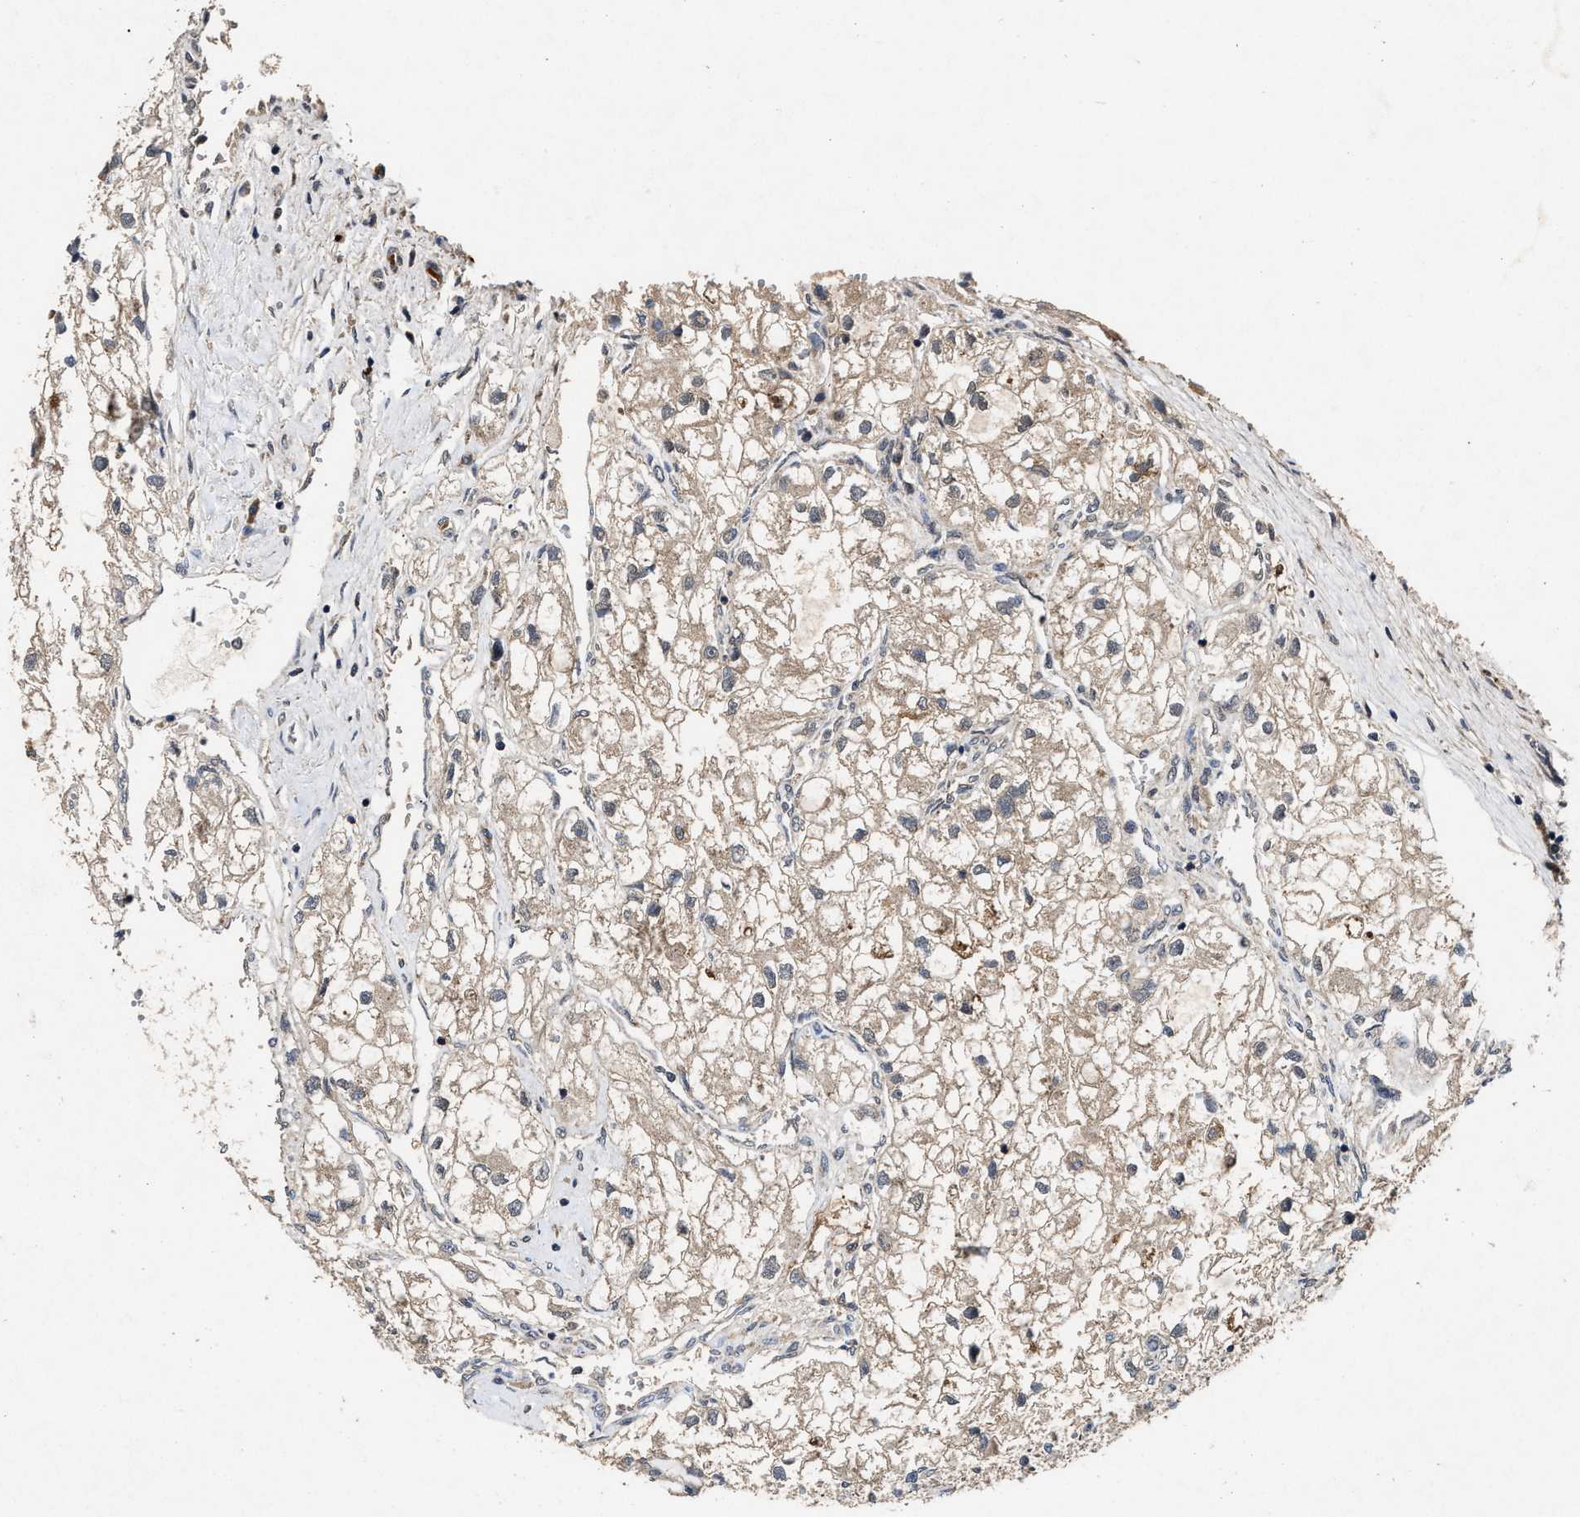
{"staining": {"intensity": "weak", "quantity": "<25%", "location": "cytoplasmic/membranous"}, "tissue": "renal cancer", "cell_type": "Tumor cells", "image_type": "cancer", "snomed": [{"axis": "morphology", "description": "Adenocarcinoma, NOS"}, {"axis": "topography", "description": "Kidney"}], "caption": "The micrograph demonstrates no staining of tumor cells in adenocarcinoma (renal).", "gene": "PDAP1", "patient": {"sex": "female", "age": 70}}